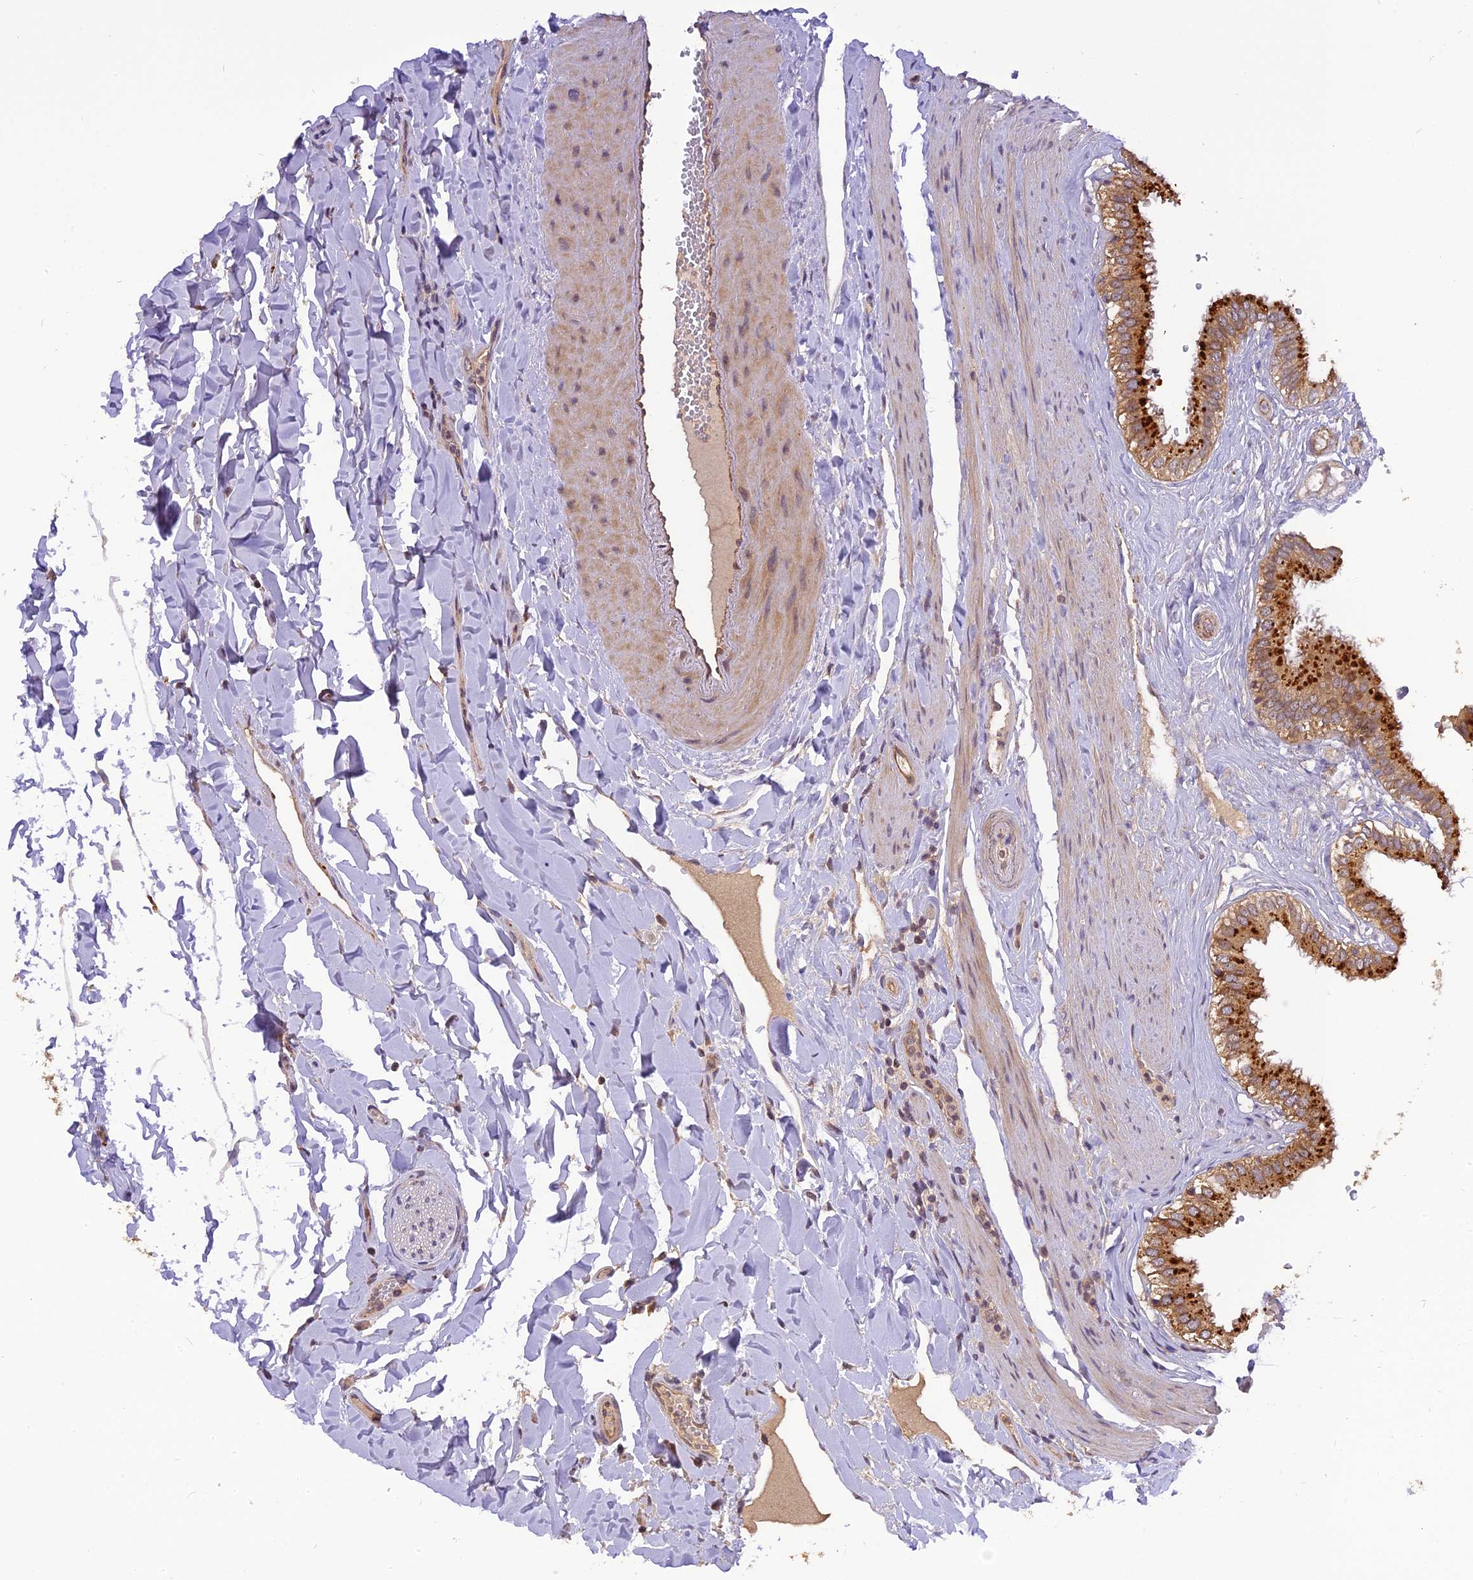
{"staining": {"intensity": "strong", "quantity": ">75%", "location": "cytoplasmic/membranous"}, "tissue": "gallbladder", "cell_type": "Glandular cells", "image_type": "normal", "snomed": [{"axis": "morphology", "description": "Normal tissue, NOS"}, {"axis": "topography", "description": "Gallbladder"}], "caption": "High-power microscopy captured an immunohistochemistry (IHC) image of unremarkable gallbladder, revealing strong cytoplasmic/membranous positivity in approximately >75% of glandular cells.", "gene": "FNIP2", "patient": {"sex": "female", "age": 61}}